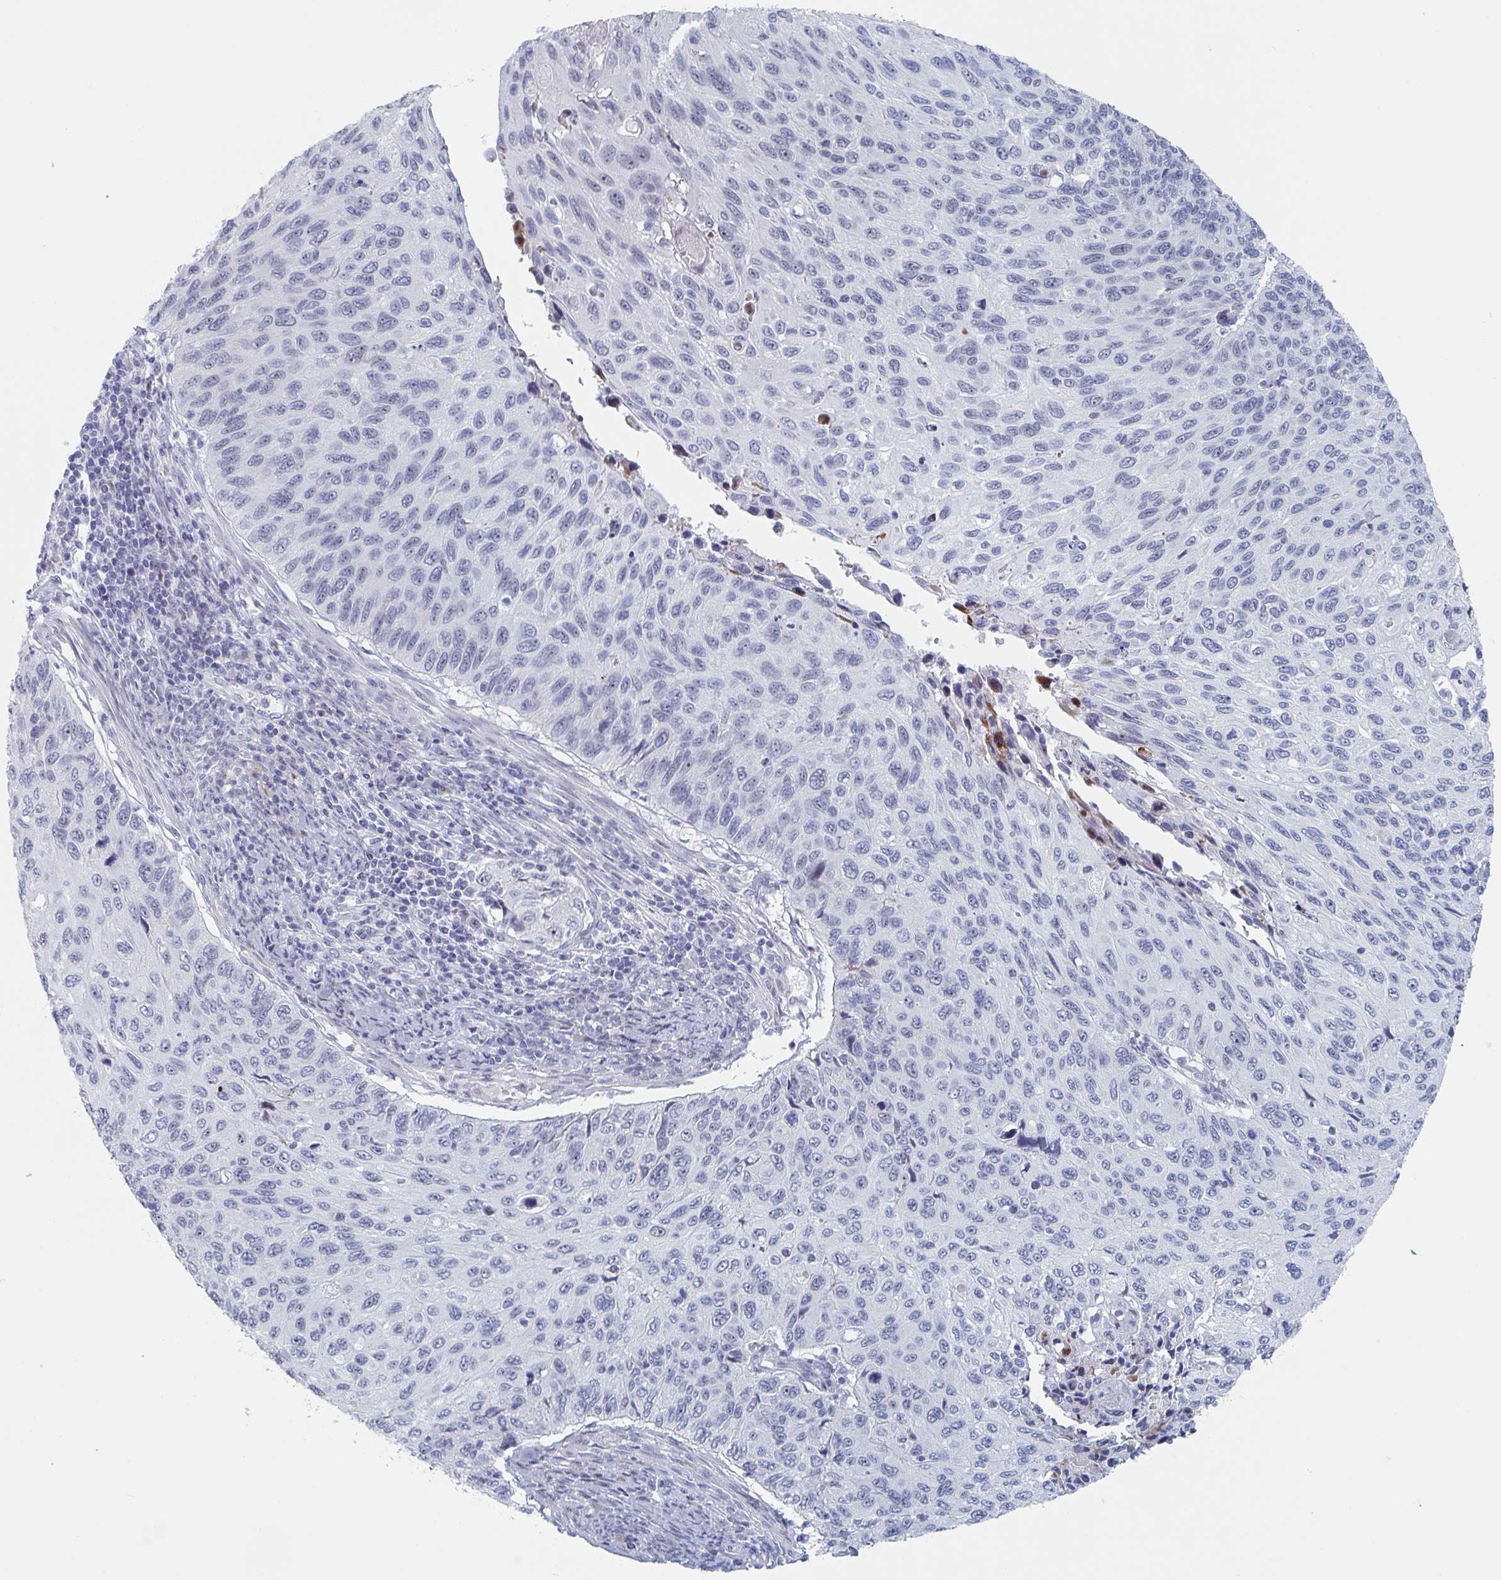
{"staining": {"intensity": "negative", "quantity": "none", "location": "none"}, "tissue": "cervical cancer", "cell_type": "Tumor cells", "image_type": "cancer", "snomed": [{"axis": "morphology", "description": "Squamous cell carcinoma, NOS"}, {"axis": "topography", "description": "Cervix"}], "caption": "The image shows no staining of tumor cells in squamous cell carcinoma (cervical).", "gene": "NR1H2", "patient": {"sex": "female", "age": 70}}